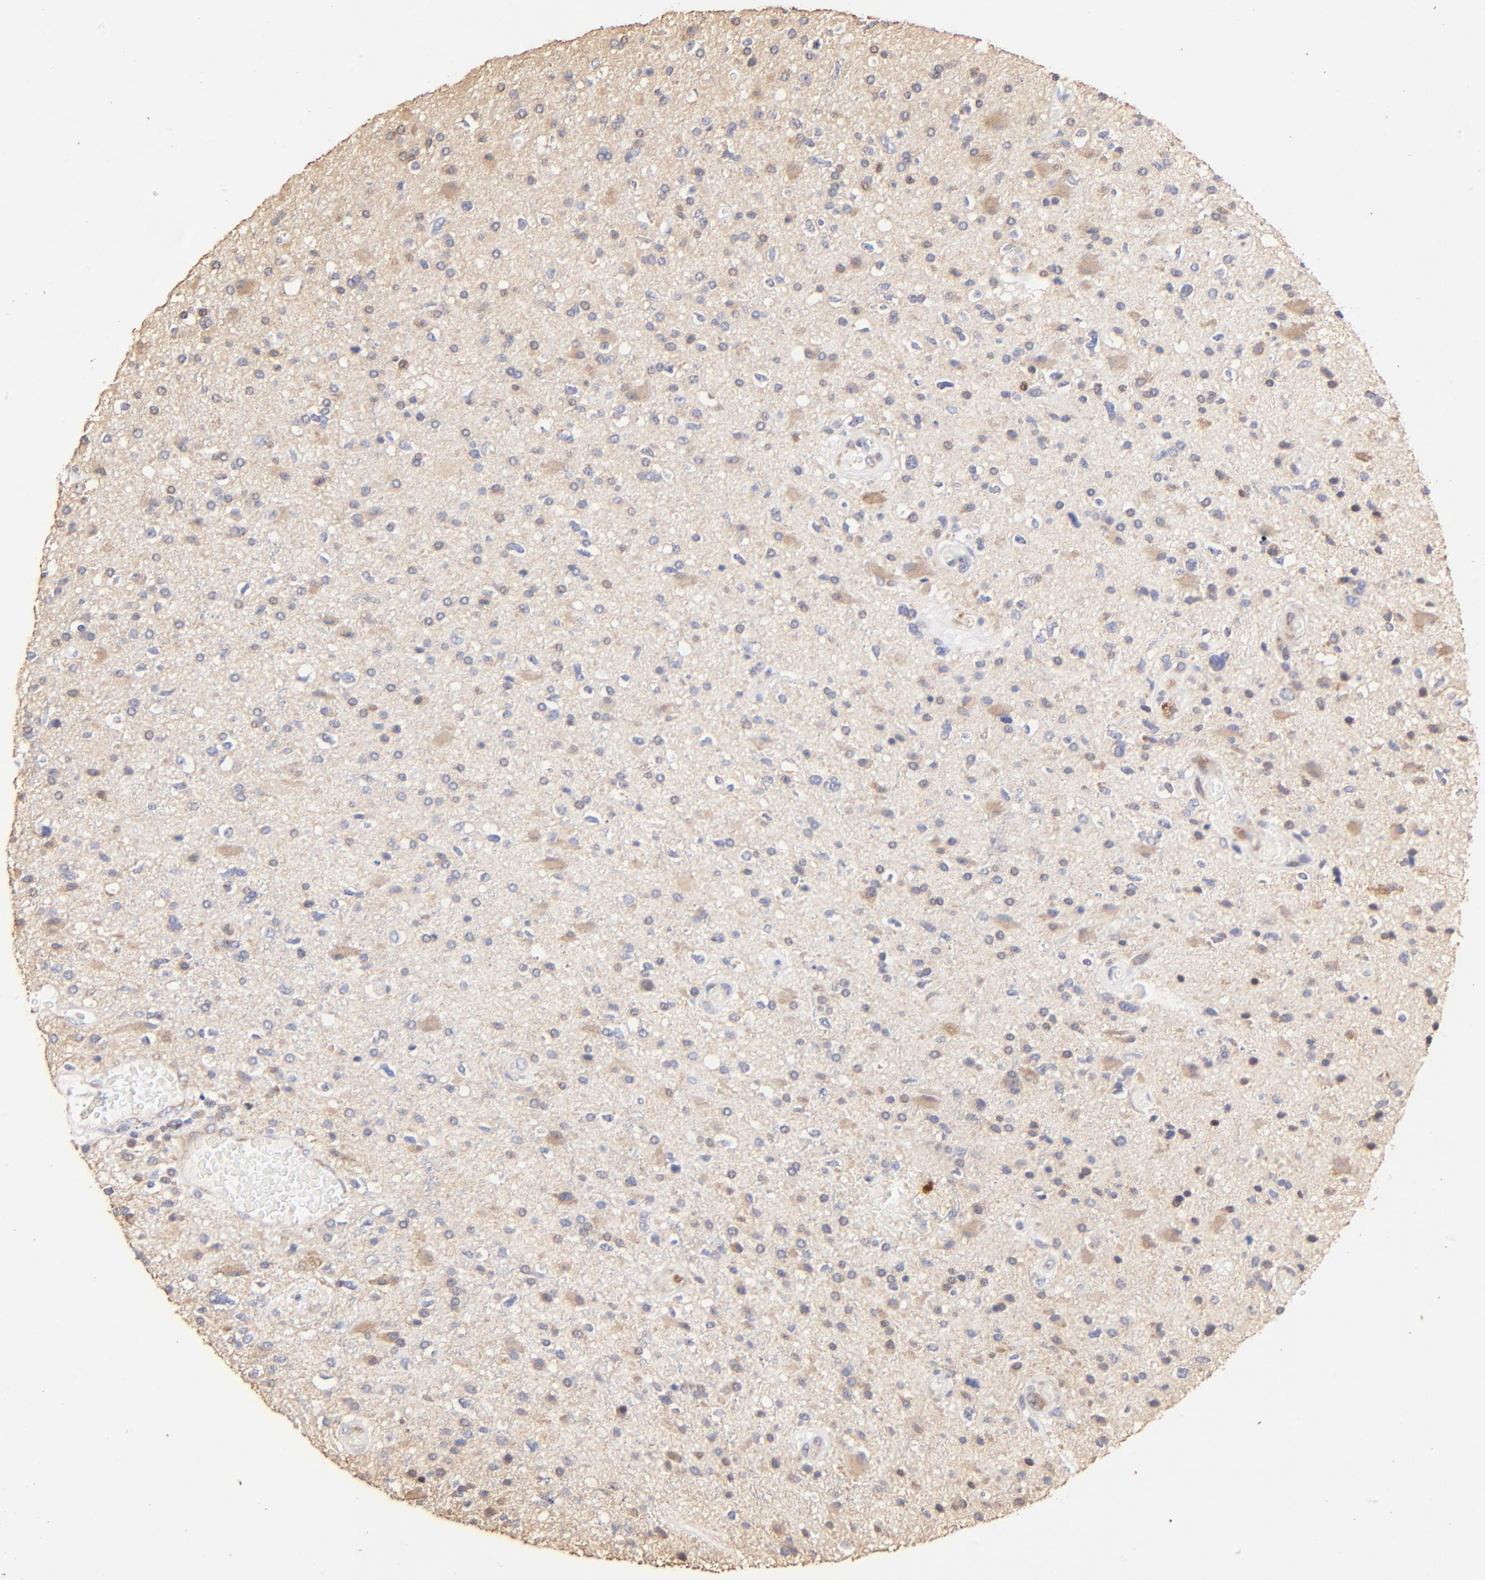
{"staining": {"intensity": "weak", "quantity": "<25%", "location": "cytoplasmic/membranous"}, "tissue": "glioma", "cell_type": "Tumor cells", "image_type": "cancer", "snomed": [{"axis": "morphology", "description": "Glioma, malignant, High grade"}, {"axis": "topography", "description": "Brain"}], "caption": "The photomicrograph shows no significant staining in tumor cells of glioma.", "gene": "BBOF1", "patient": {"sex": "male", "age": 33}}